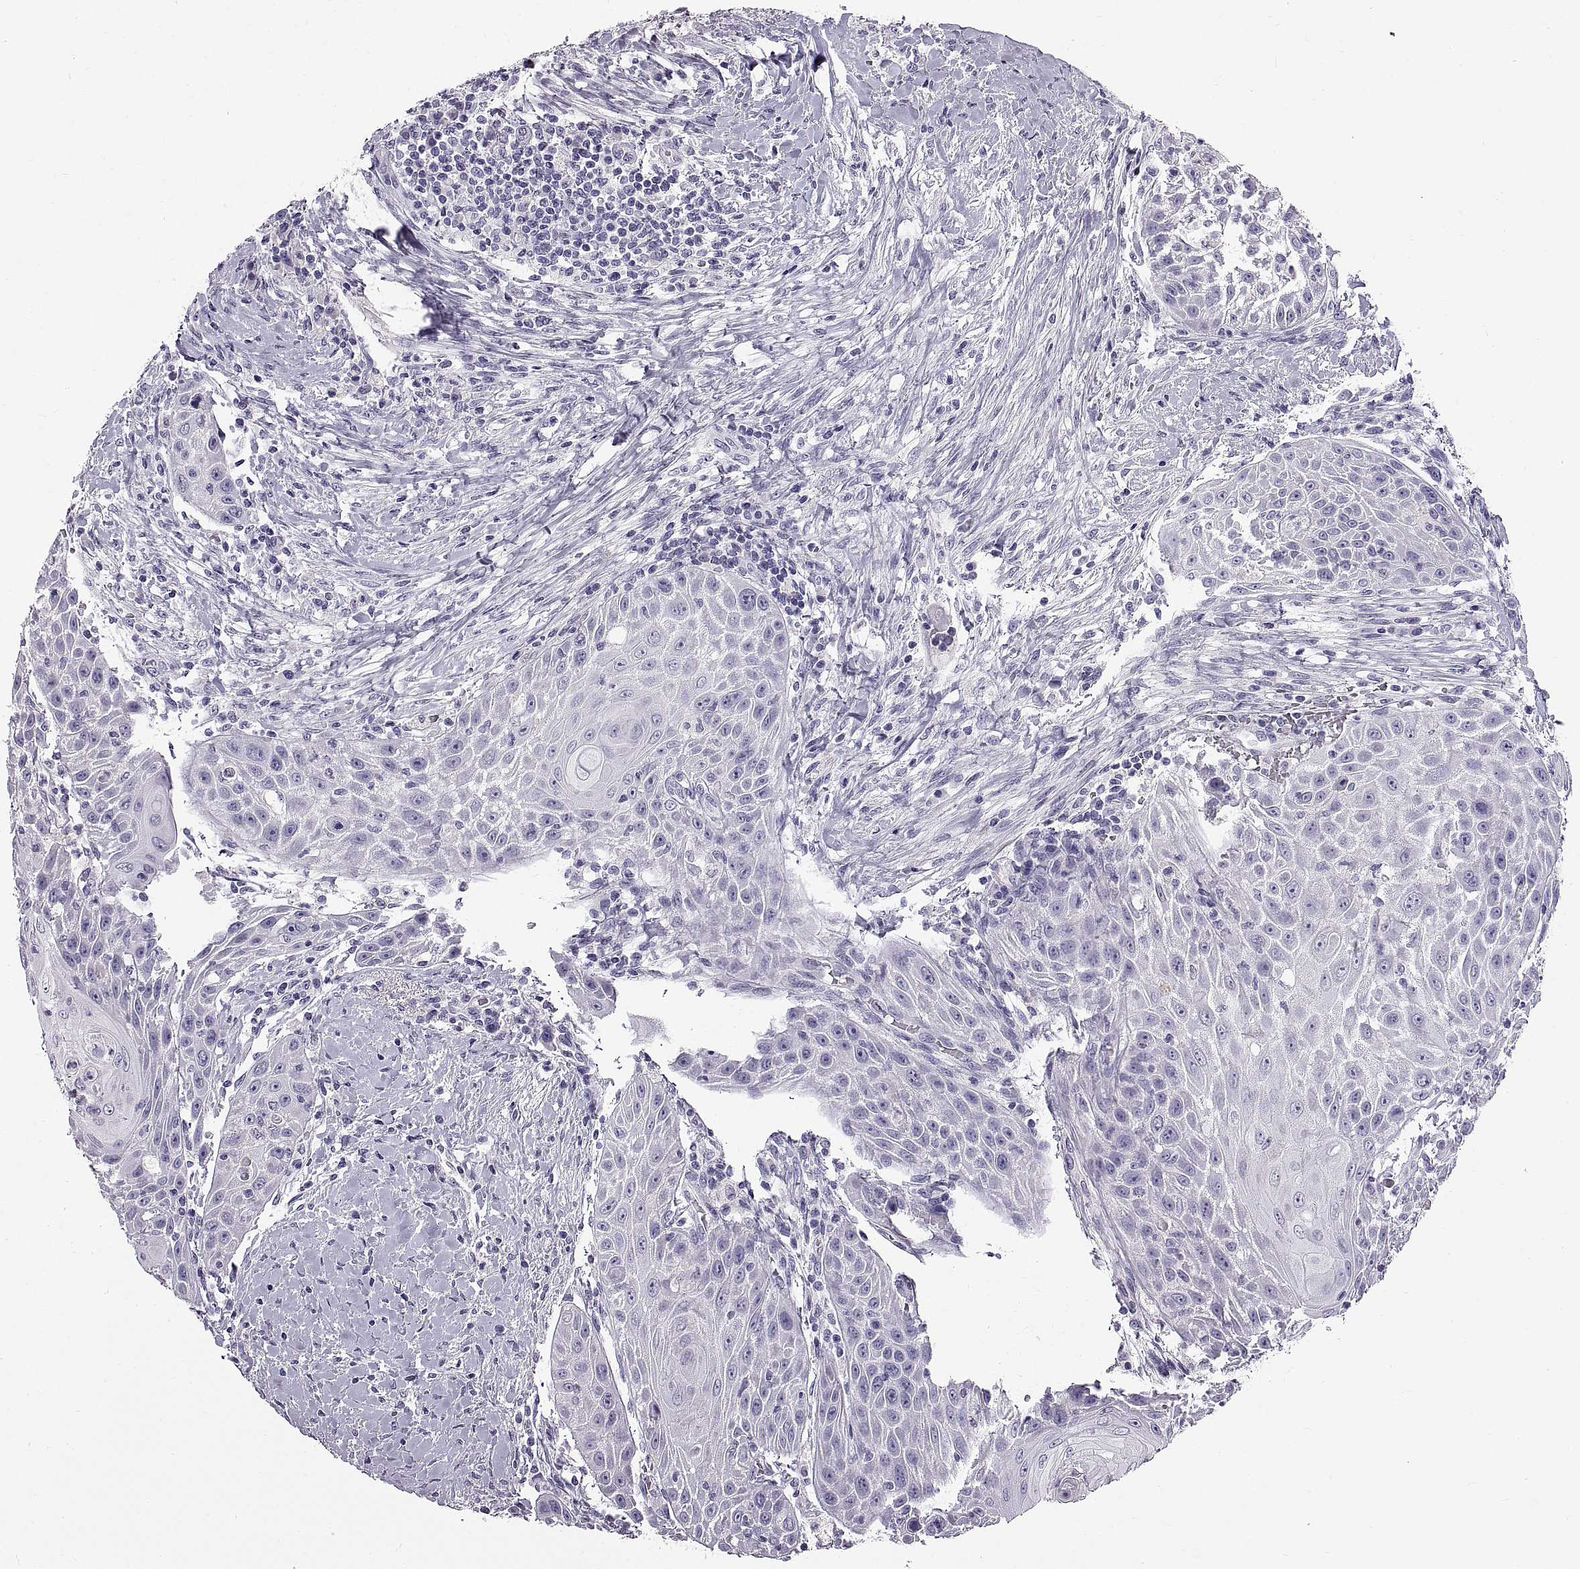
{"staining": {"intensity": "negative", "quantity": "none", "location": "none"}, "tissue": "head and neck cancer", "cell_type": "Tumor cells", "image_type": "cancer", "snomed": [{"axis": "morphology", "description": "Squamous cell carcinoma, NOS"}, {"axis": "topography", "description": "Head-Neck"}], "caption": "This is an immunohistochemistry (IHC) micrograph of human head and neck cancer. There is no staining in tumor cells.", "gene": "WFDC8", "patient": {"sex": "male", "age": 69}}